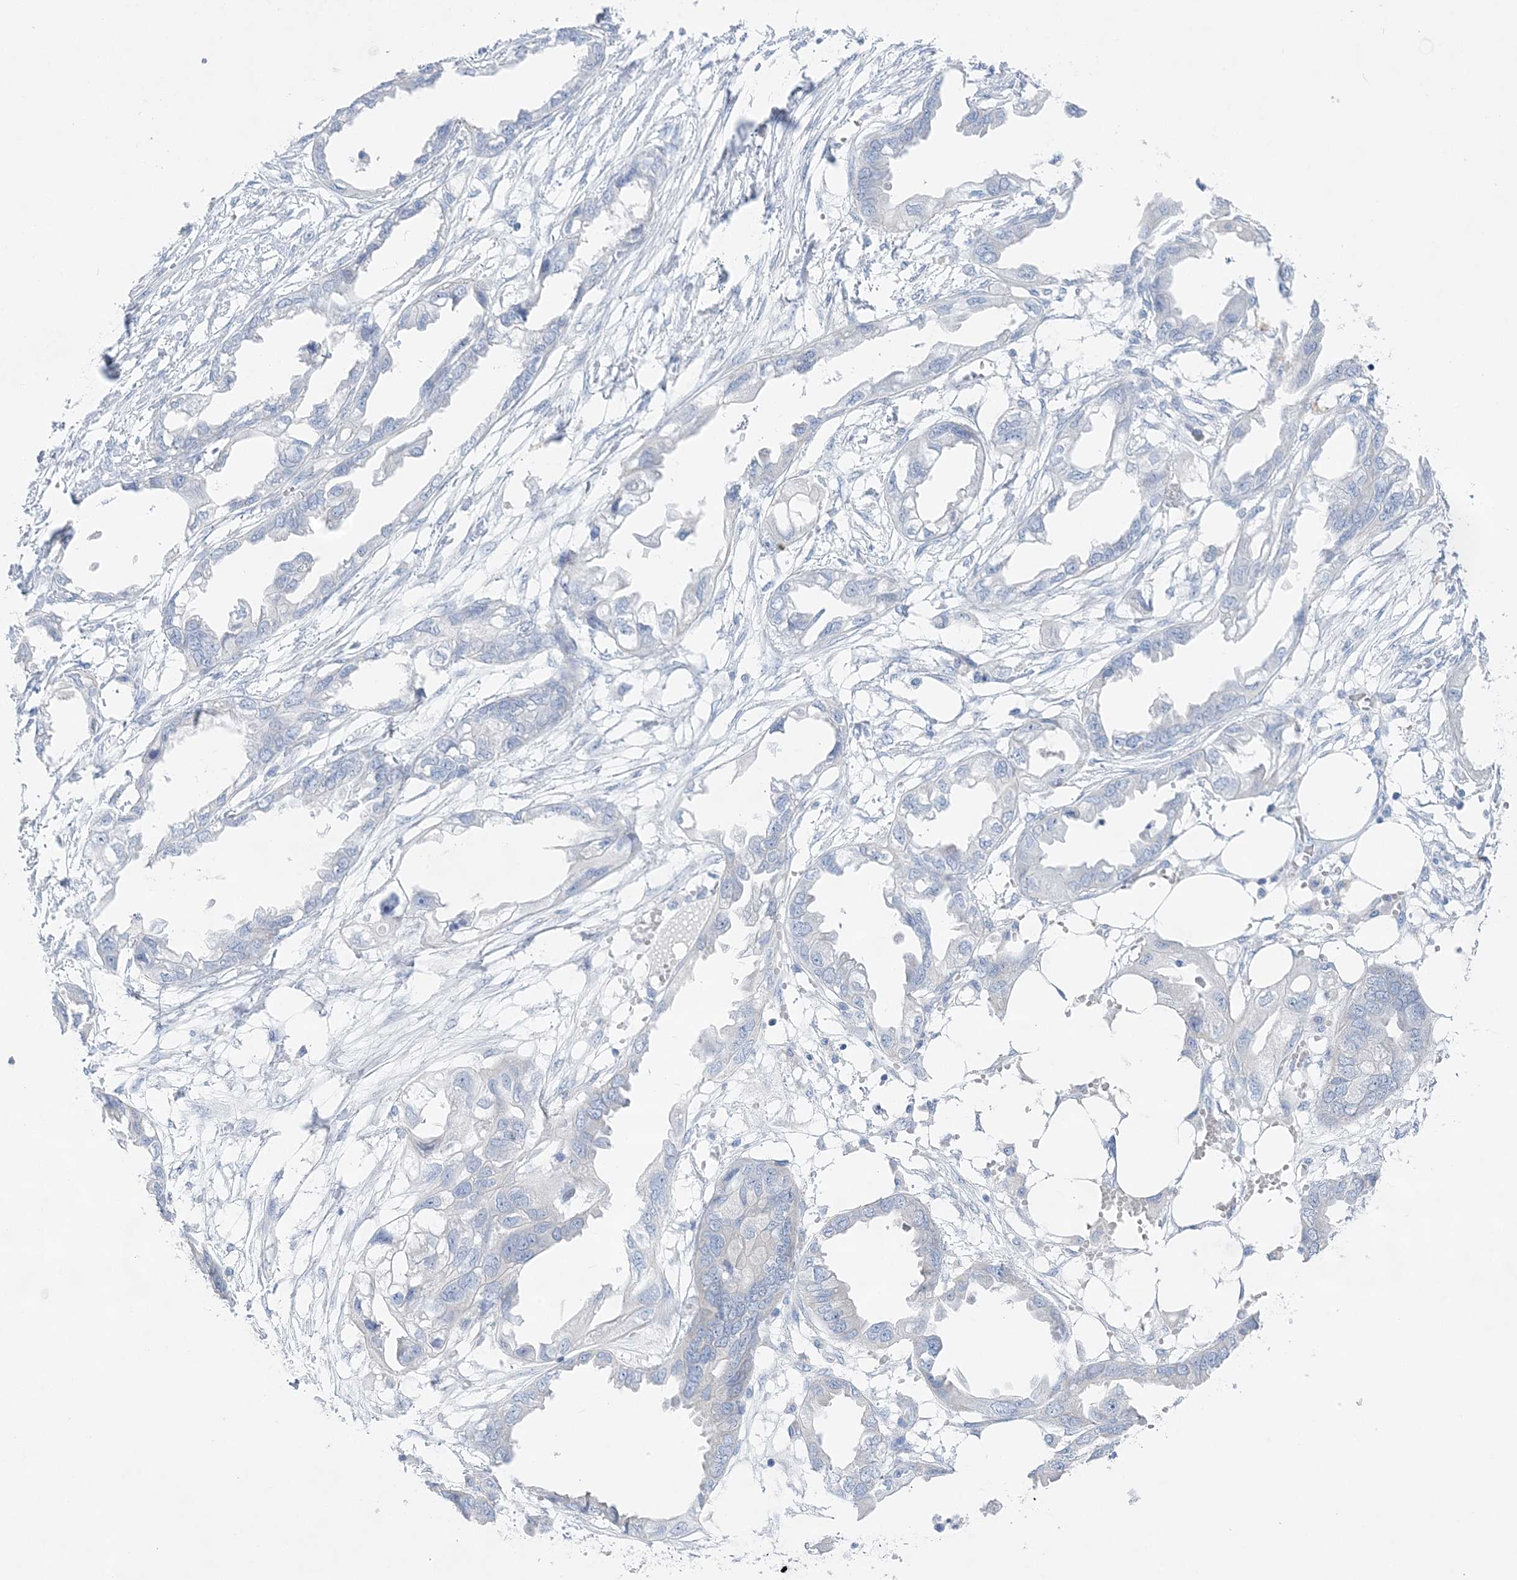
{"staining": {"intensity": "negative", "quantity": "none", "location": "none"}, "tissue": "endometrial cancer", "cell_type": "Tumor cells", "image_type": "cancer", "snomed": [{"axis": "morphology", "description": "Adenocarcinoma, NOS"}, {"axis": "morphology", "description": "Adenocarcinoma, metastatic, NOS"}, {"axis": "topography", "description": "Adipose tissue"}, {"axis": "topography", "description": "Endometrium"}], "caption": "An immunohistochemistry photomicrograph of endometrial cancer (adenocarcinoma) is shown. There is no staining in tumor cells of endometrial cancer (adenocarcinoma).", "gene": "SLC5A6", "patient": {"sex": "female", "age": 67}}